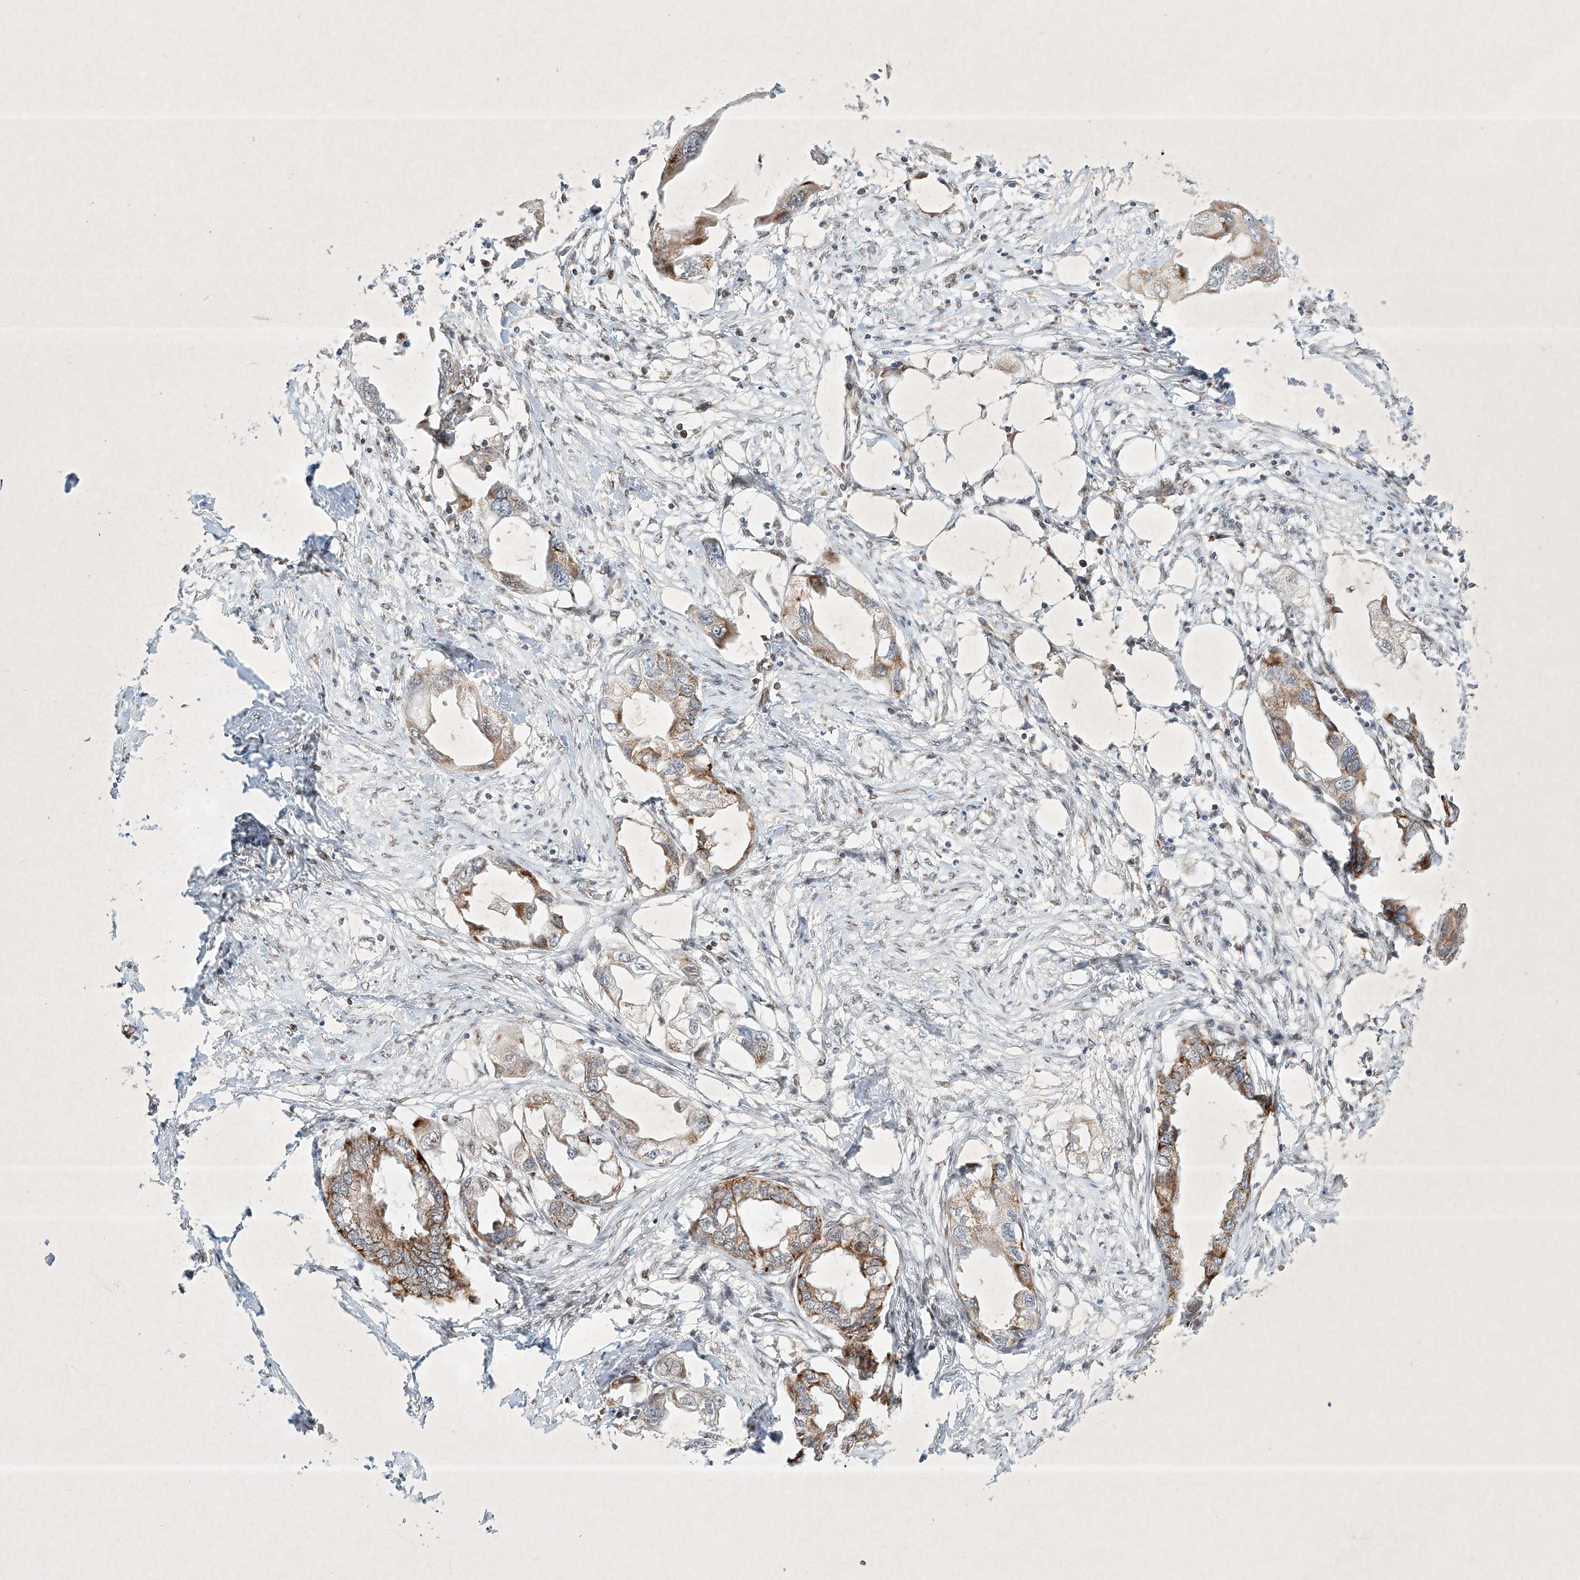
{"staining": {"intensity": "moderate", "quantity": ">75%", "location": "cytoplasmic/membranous"}, "tissue": "endometrial cancer", "cell_type": "Tumor cells", "image_type": "cancer", "snomed": [{"axis": "morphology", "description": "Adenocarcinoma, NOS"}, {"axis": "morphology", "description": "Adenocarcinoma, metastatic, NOS"}, {"axis": "topography", "description": "Adipose tissue"}, {"axis": "topography", "description": "Endometrium"}], "caption": "The immunohistochemical stain labels moderate cytoplasmic/membranous staining in tumor cells of metastatic adenocarcinoma (endometrial) tissue. Ihc stains the protein of interest in brown and the nuclei are stained blue.", "gene": "EPG5", "patient": {"sex": "female", "age": 67}}